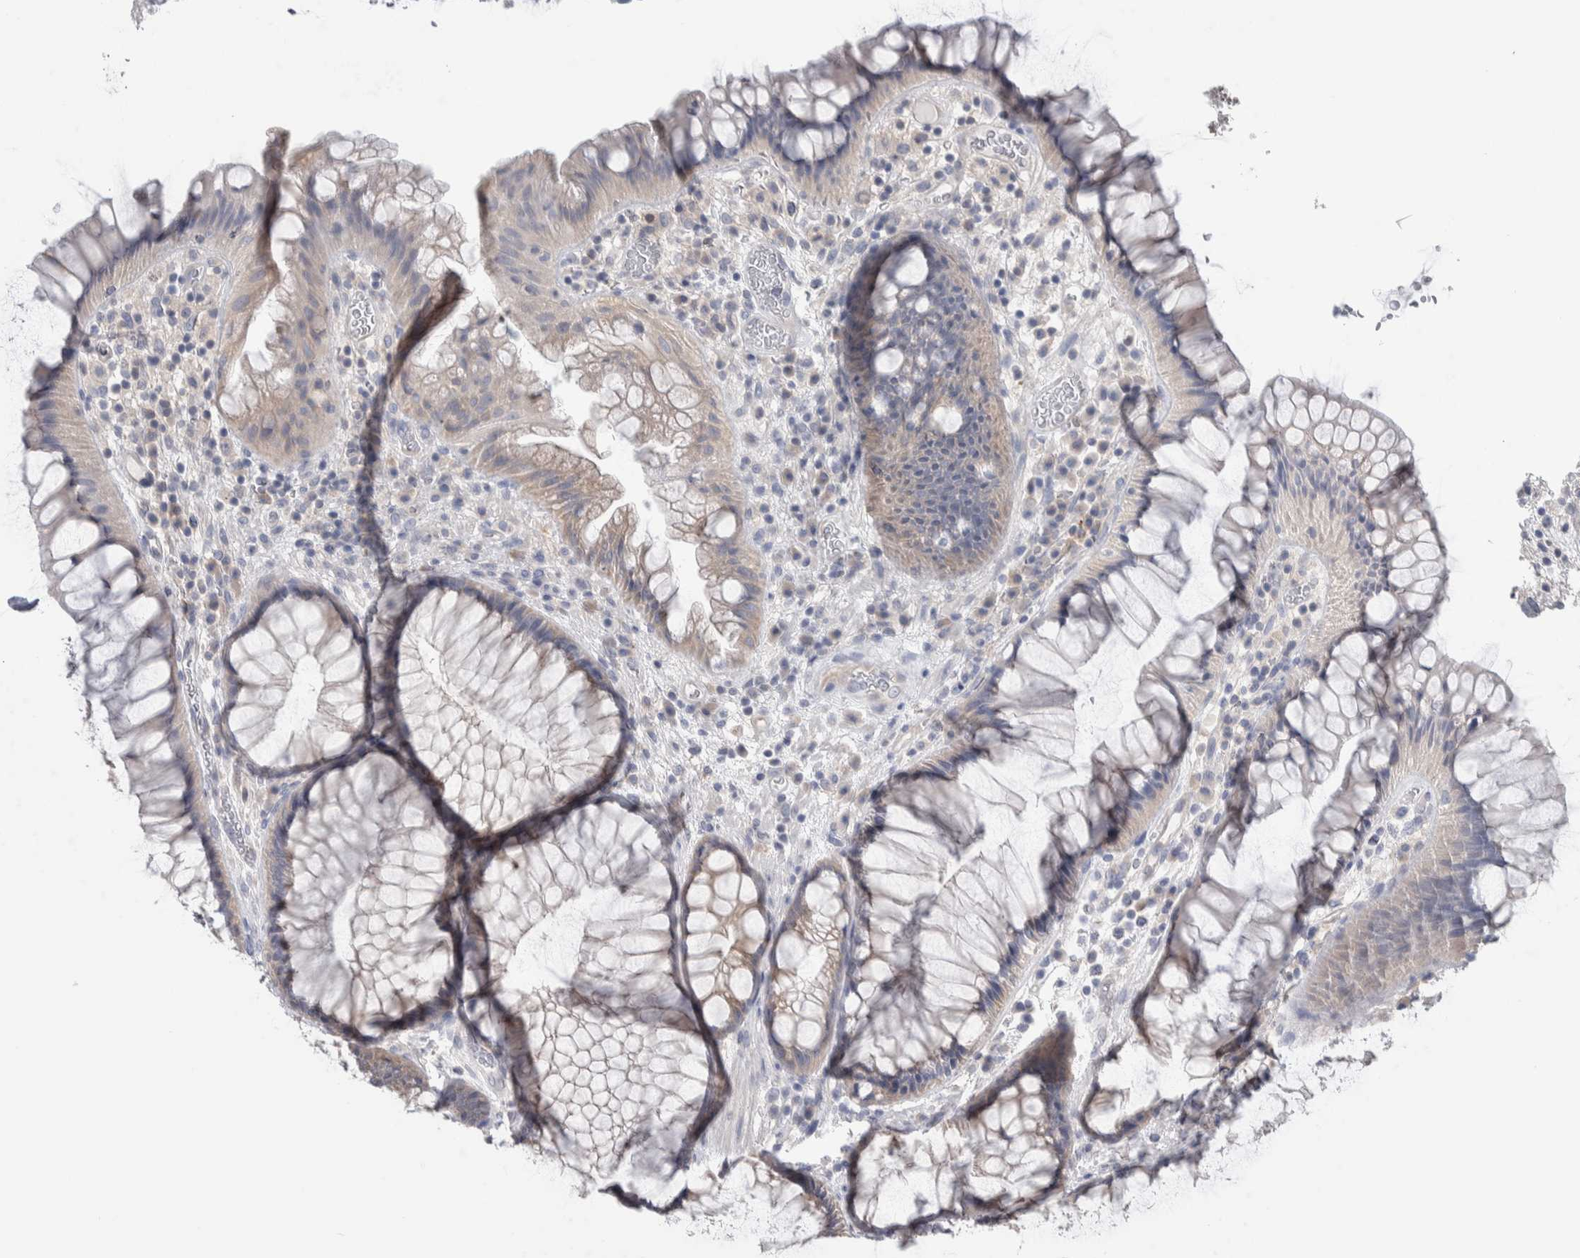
{"staining": {"intensity": "moderate", "quantity": "<25%", "location": "cytoplasmic/membranous"}, "tissue": "rectum", "cell_type": "Glandular cells", "image_type": "normal", "snomed": [{"axis": "morphology", "description": "Normal tissue, NOS"}, {"axis": "topography", "description": "Rectum"}], "caption": "Approximately <25% of glandular cells in benign rectum demonstrate moderate cytoplasmic/membranous protein expression as visualized by brown immunohistochemical staining.", "gene": "GPHN", "patient": {"sex": "male", "age": 51}}